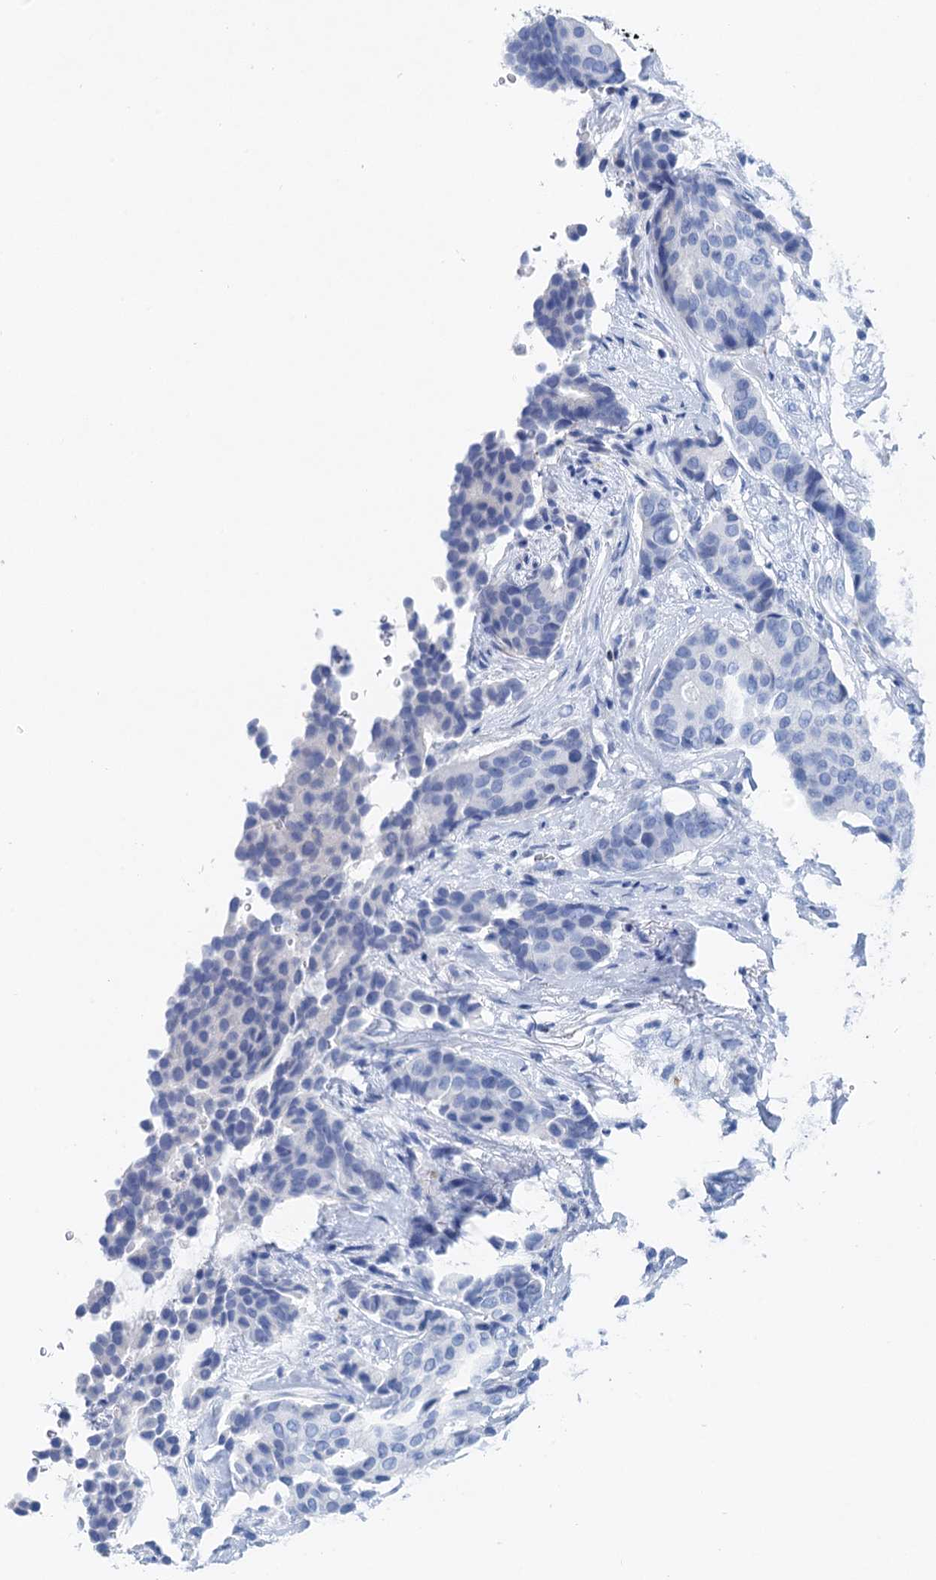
{"staining": {"intensity": "negative", "quantity": "none", "location": "none"}, "tissue": "breast cancer", "cell_type": "Tumor cells", "image_type": "cancer", "snomed": [{"axis": "morphology", "description": "Duct carcinoma"}, {"axis": "topography", "description": "Breast"}], "caption": "A photomicrograph of human breast cancer is negative for staining in tumor cells. (Stains: DAB immunohistochemistry with hematoxylin counter stain, Microscopy: brightfield microscopy at high magnification).", "gene": "NLRP10", "patient": {"sex": "female", "age": 75}}